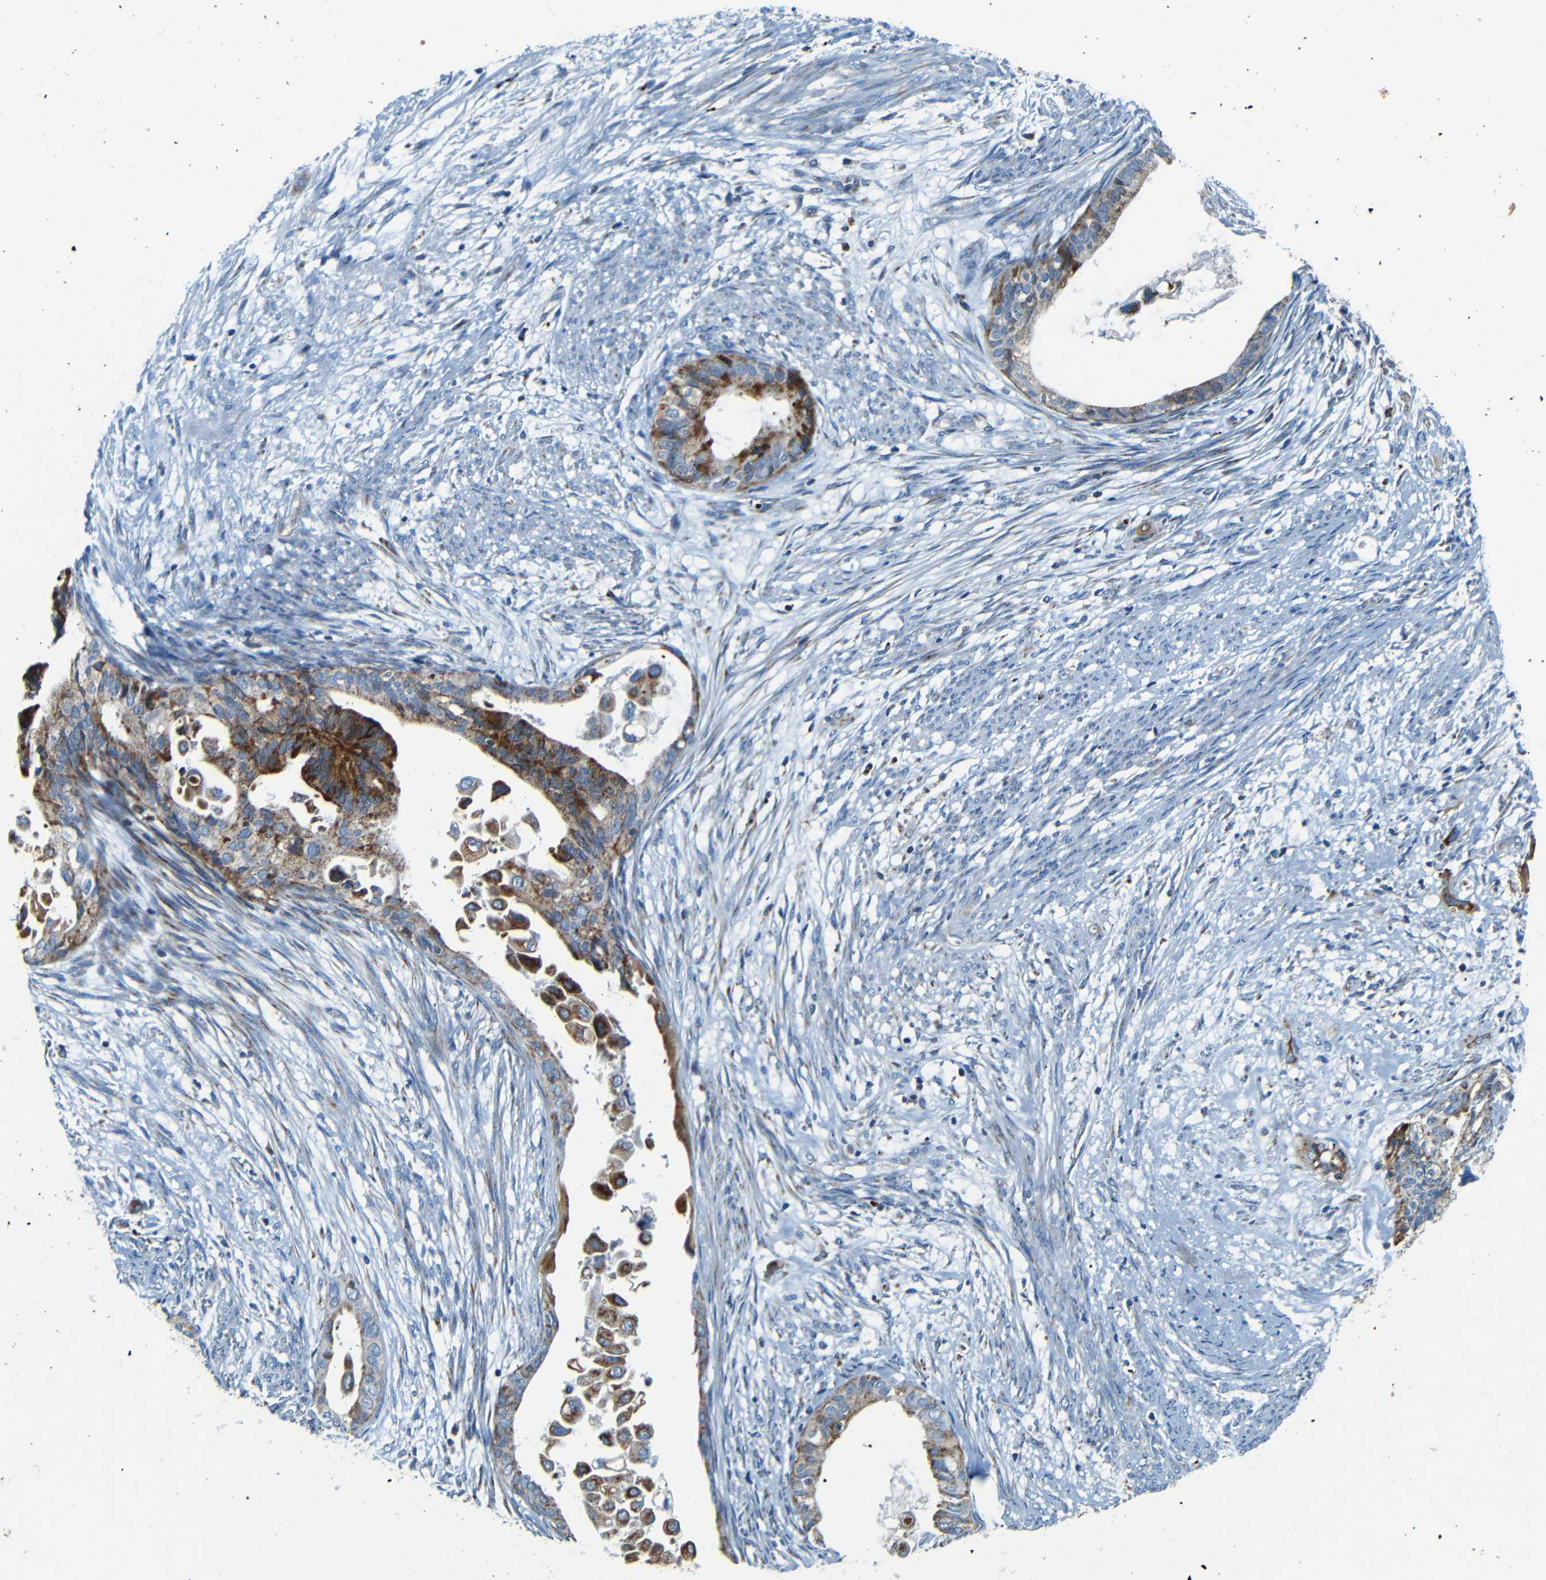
{"staining": {"intensity": "strong", "quantity": "25%-75%", "location": "cytoplasmic/membranous"}, "tissue": "cervical cancer", "cell_type": "Tumor cells", "image_type": "cancer", "snomed": [{"axis": "morphology", "description": "Normal tissue, NOS"}, {"axis": "morphology", "description": "Adenocarcinoma, NOS"}, {"axis": "topography", "description": "Cervix"}, {"axis": "topography", "description": "Endometrium"}], "caption": "Protein expression analysis of cervical cancer shows strong cytoplasmic/membranous expression in approximately 25%-75% of tumor cells.", "gene": "WSCD2", "patient": {"sex": "female", "age": 86}}